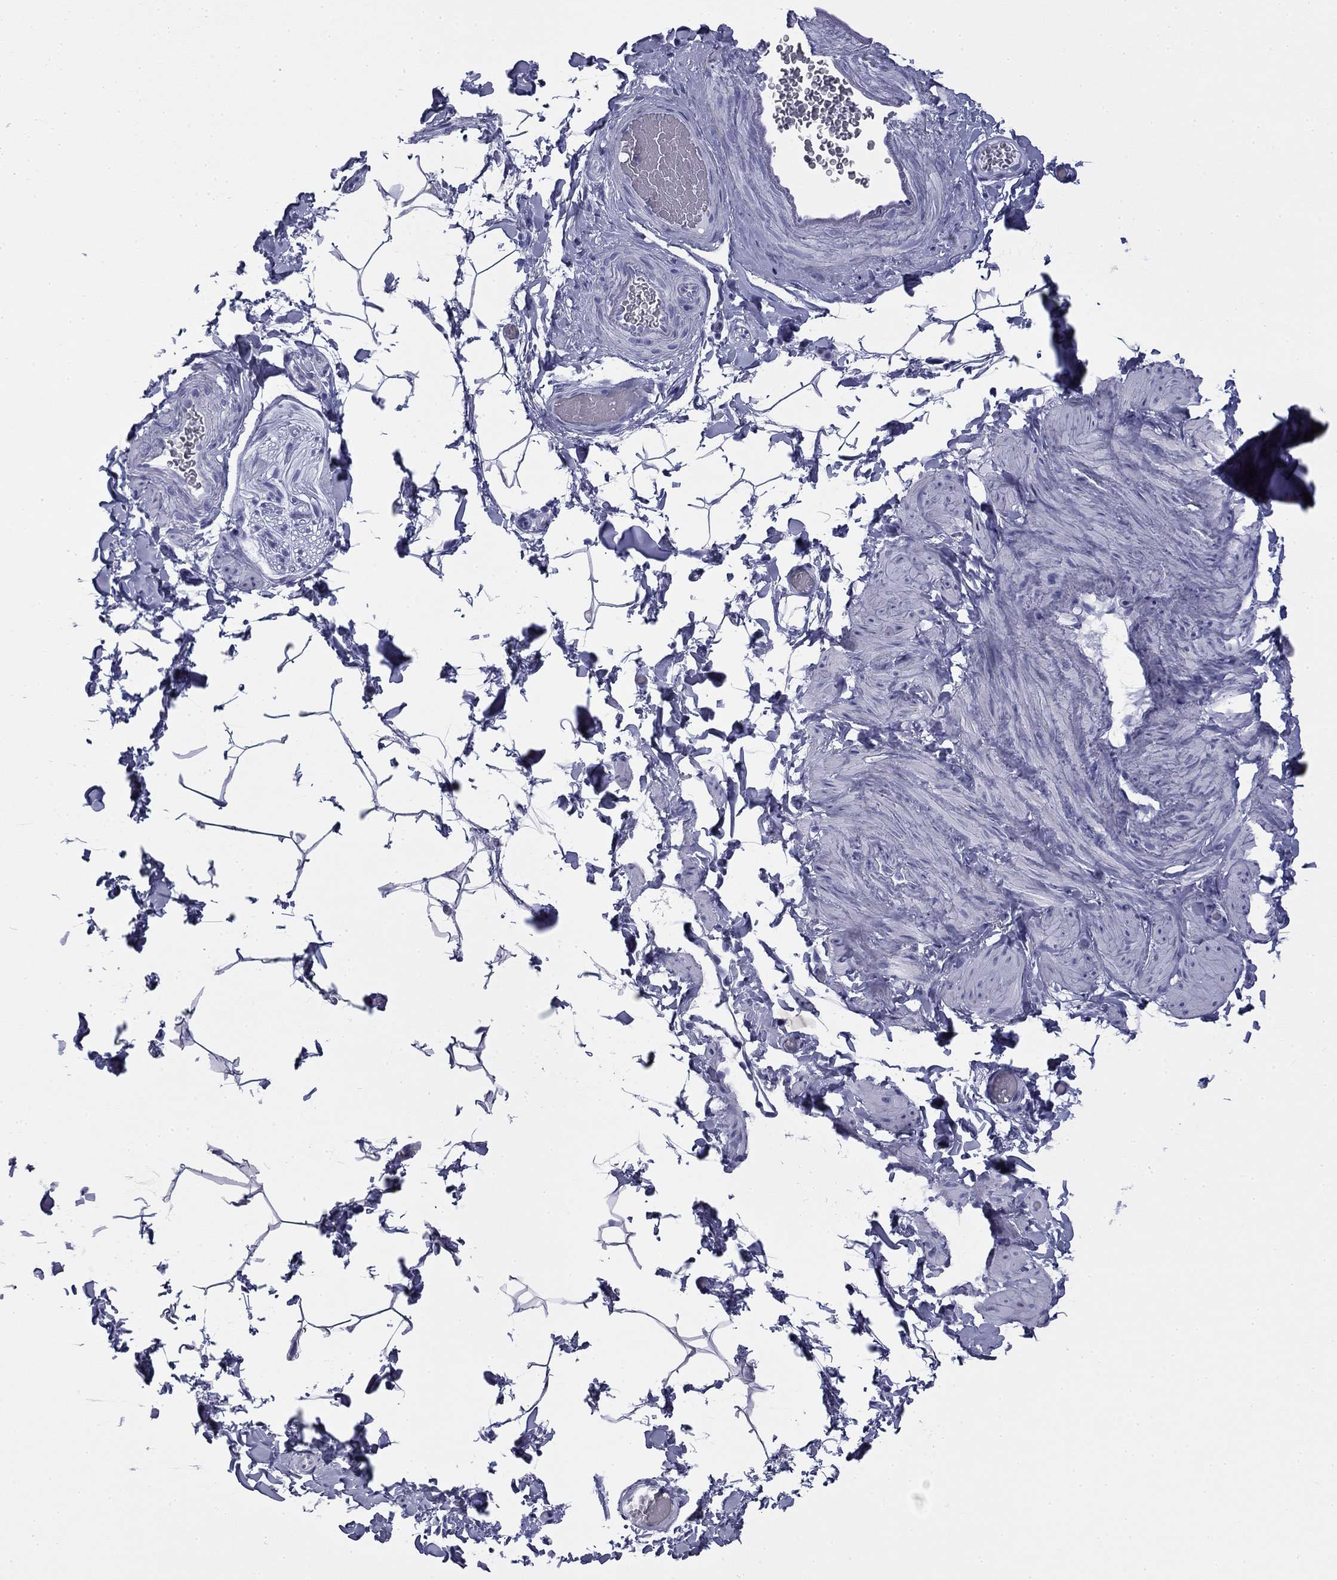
{"staining": {"intensity": "negative", "quantity": "none", "location": "none"}, "tissue": "soft tissue", "cell_type": "Fibroblasts", "image_type": "normal", "snomed": [{"axis": "morphology", "description": "Normal tissue, NOS"}, {"axis": "topography", "description": "Epididymis"}, {"axis": "topography", "description": "Peripheral nerve tissue"}], "caption": "A histopathology image of human soft tissue is negative for staining in fibroblasts.", "gene": "ZP2", "patient": {"sex": "male", "age": 32}}